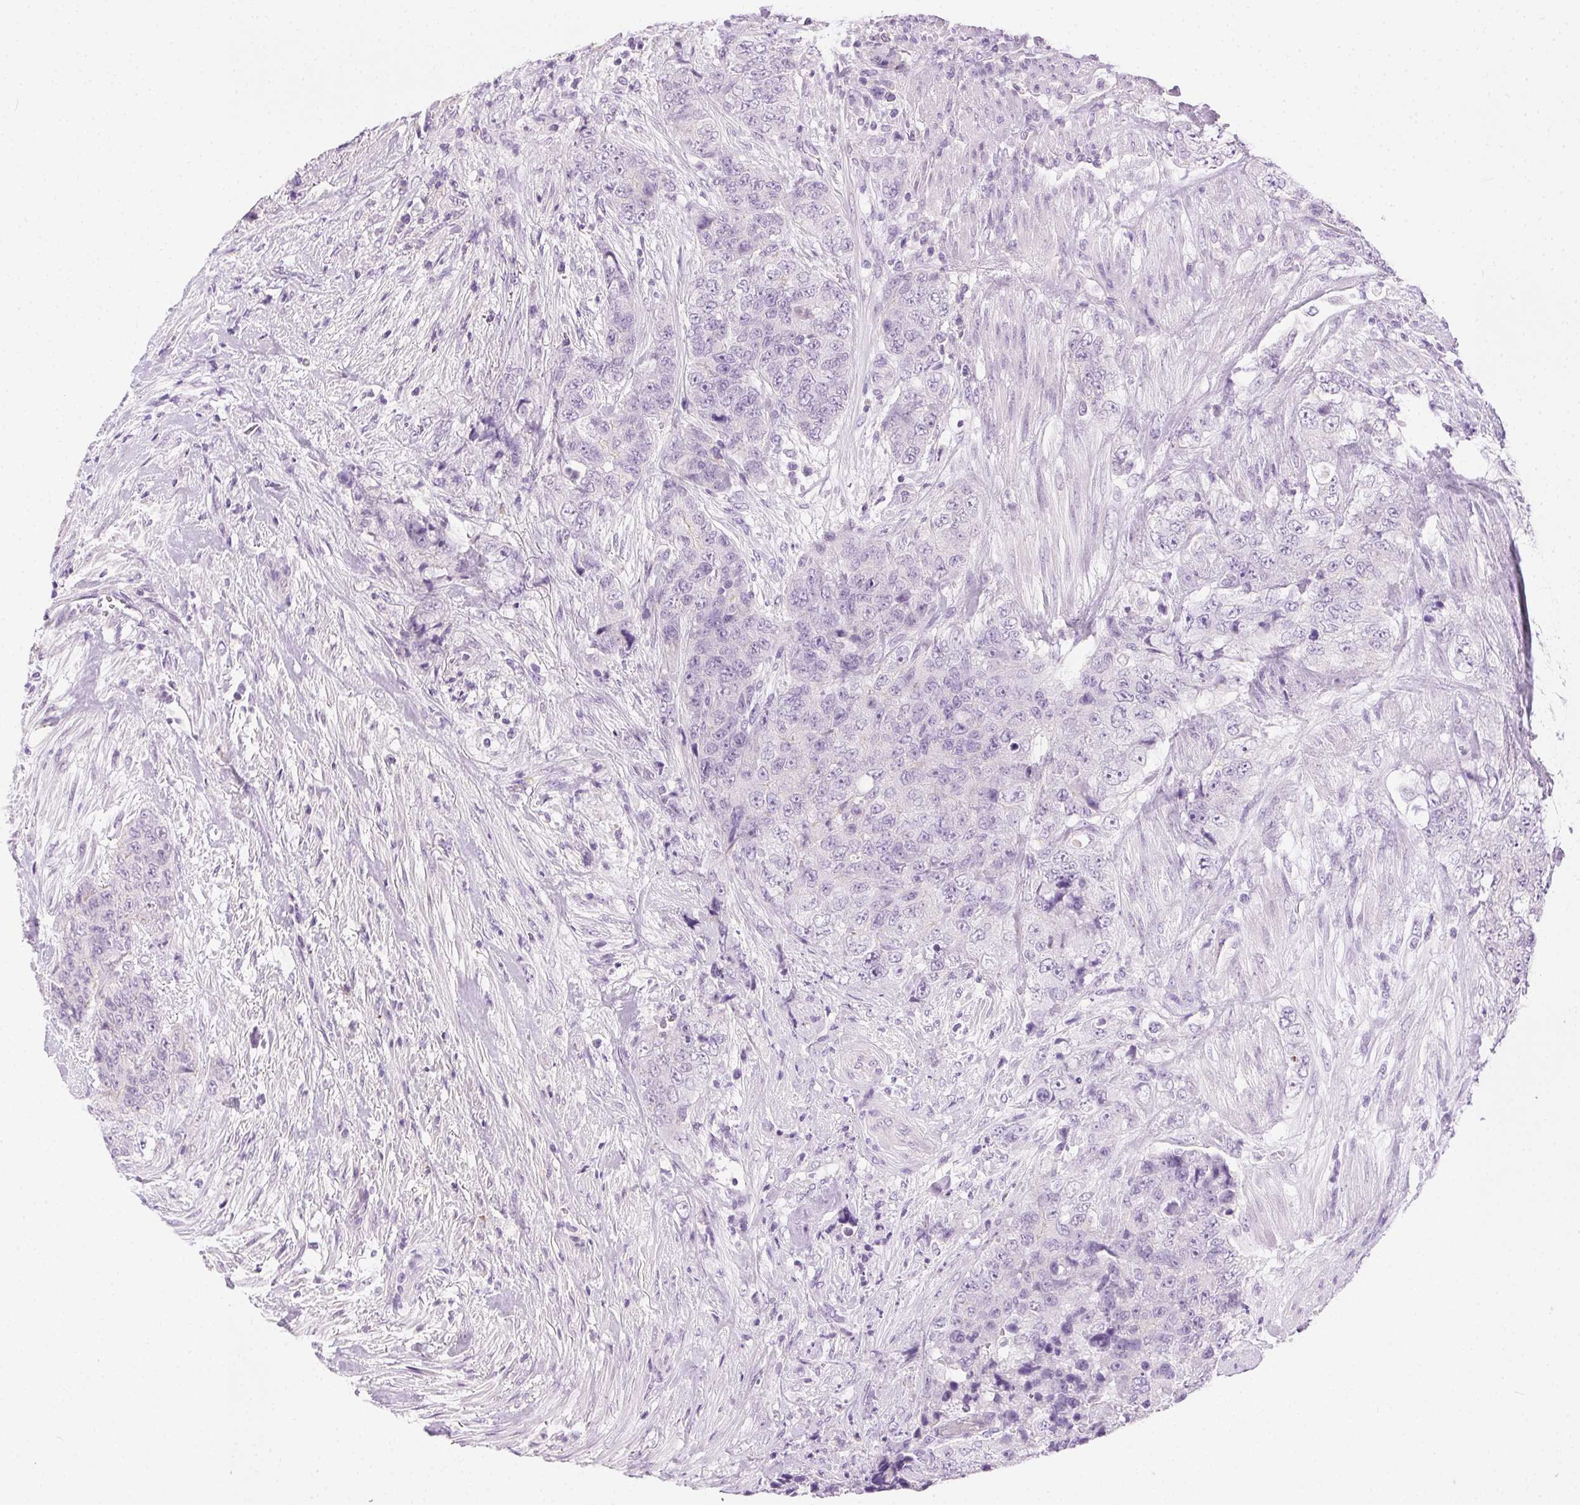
{"staining": {"intensity": "negative", "quantity": "none", "location": "none"}, "tissue": "urothelial cancer", "cell_type": "Tumor cells", "image_type": "cancer", "snomed": [{"axis": "morphology", "description": "Urothelial carcinoma, High grade"}, {"axis": "topography", "description": "Urinary bladder"}], "caption": "Protein analysis of urothelial carcinoma (high-grade) demonstrates no significant staining in tumor cells.", "gene": "C20orf85", "patient": {"sex": "female", "age": 78}}